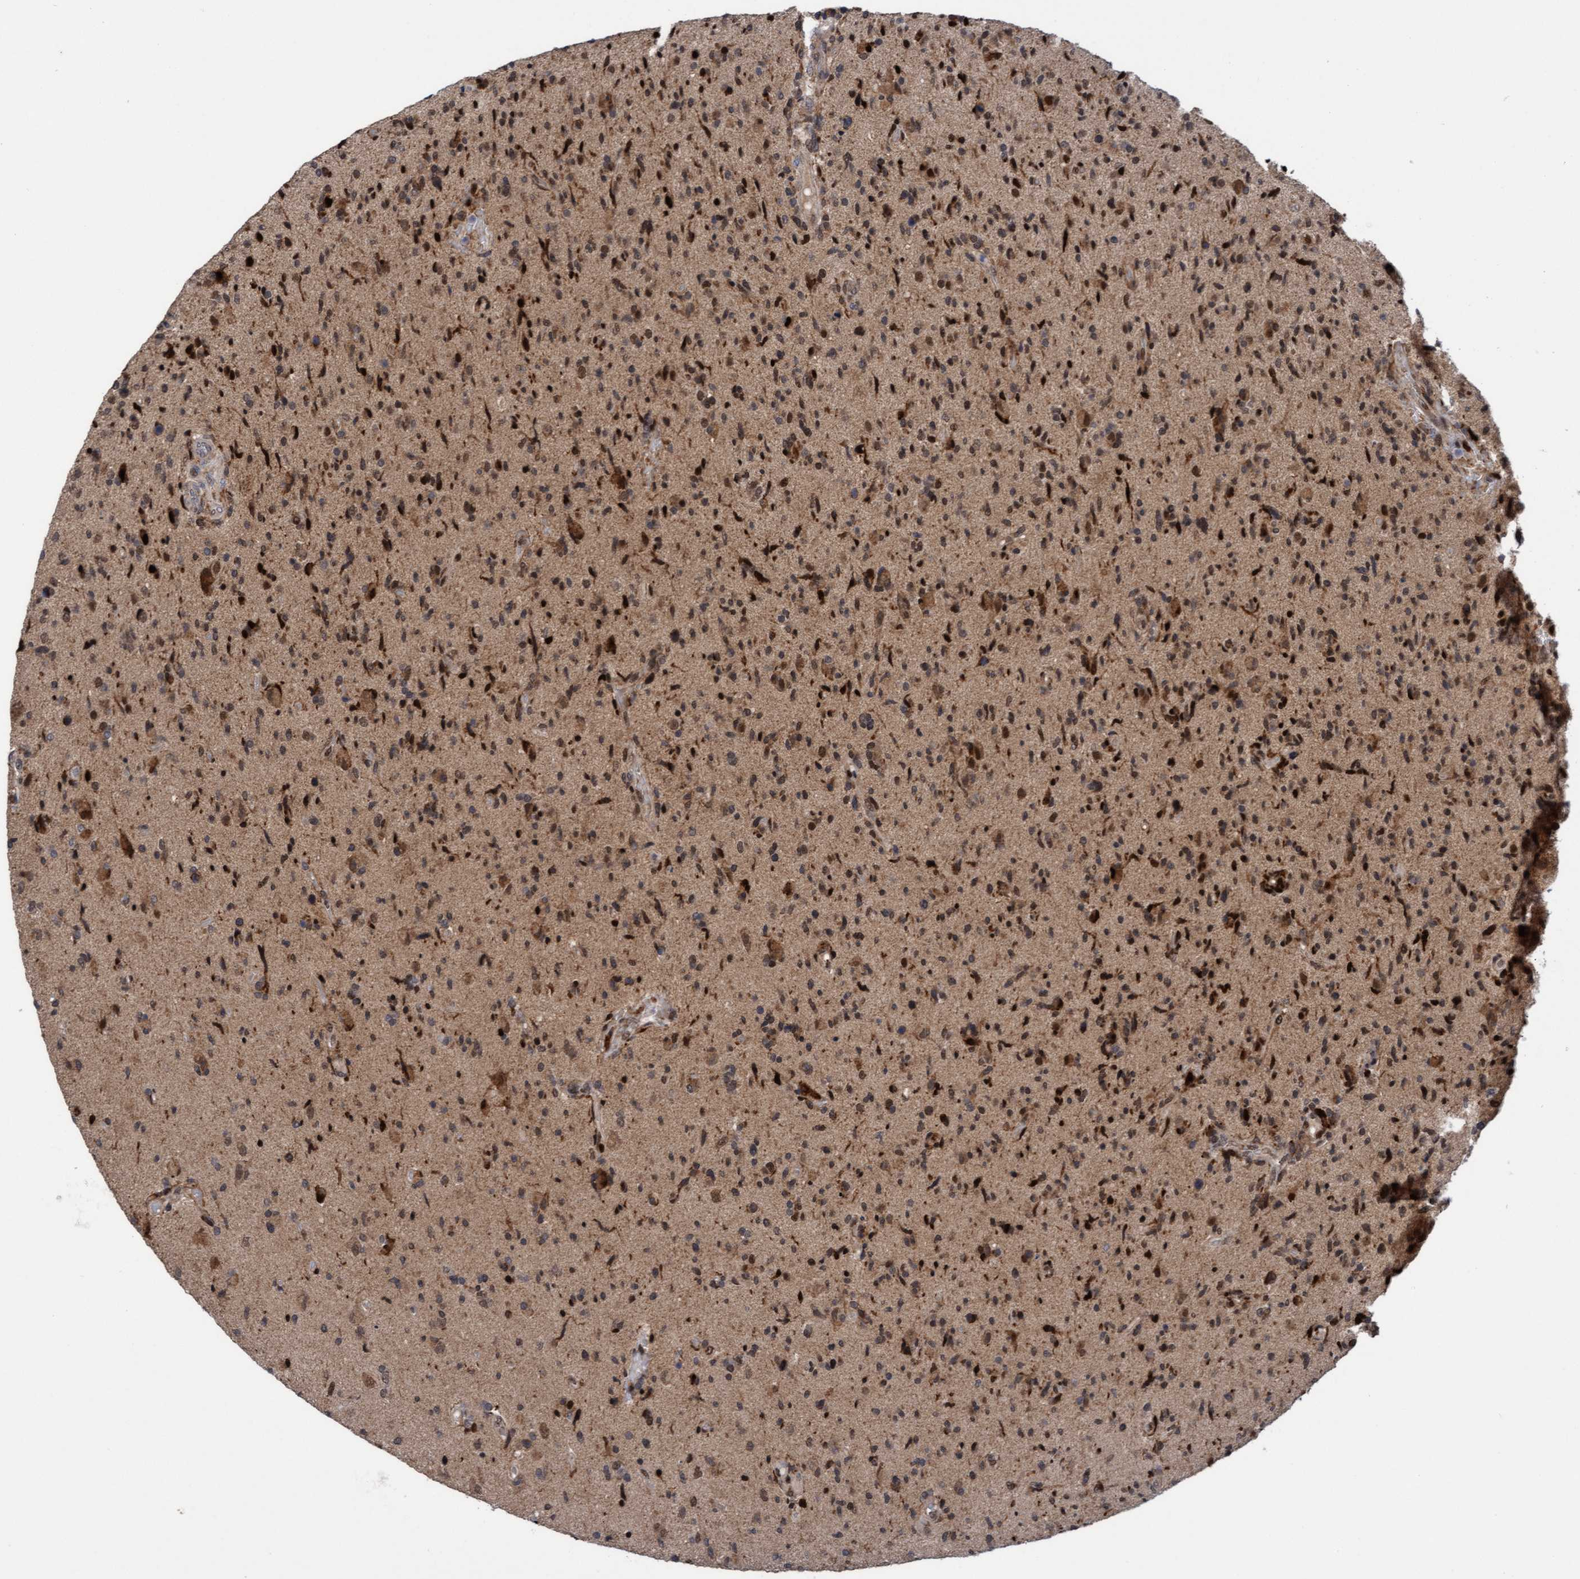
{"staining": {"intensity": "strong", "quantity": "25%-75%", "location": "cytoplasmic/membranous,nuclear"}, "tissue": "glioma", "cell_type": "Tumor cells", "image_type": "cancer", "snomed": [{"axis": "morphology", "description": "Glioma, malignant, High grade"}, {"axis": "topography", "description": "Brain"}], "caption": "Protein staining displays strong cytoplasmic/membranous and nuclear expression in approximately 25%-75% of tumor cells in malignant glioma (high-grade). (IHC, brightfield microscopy, high magnification).", "gene": "TANC2", "patient": {"sex": "male", "age": 72}}